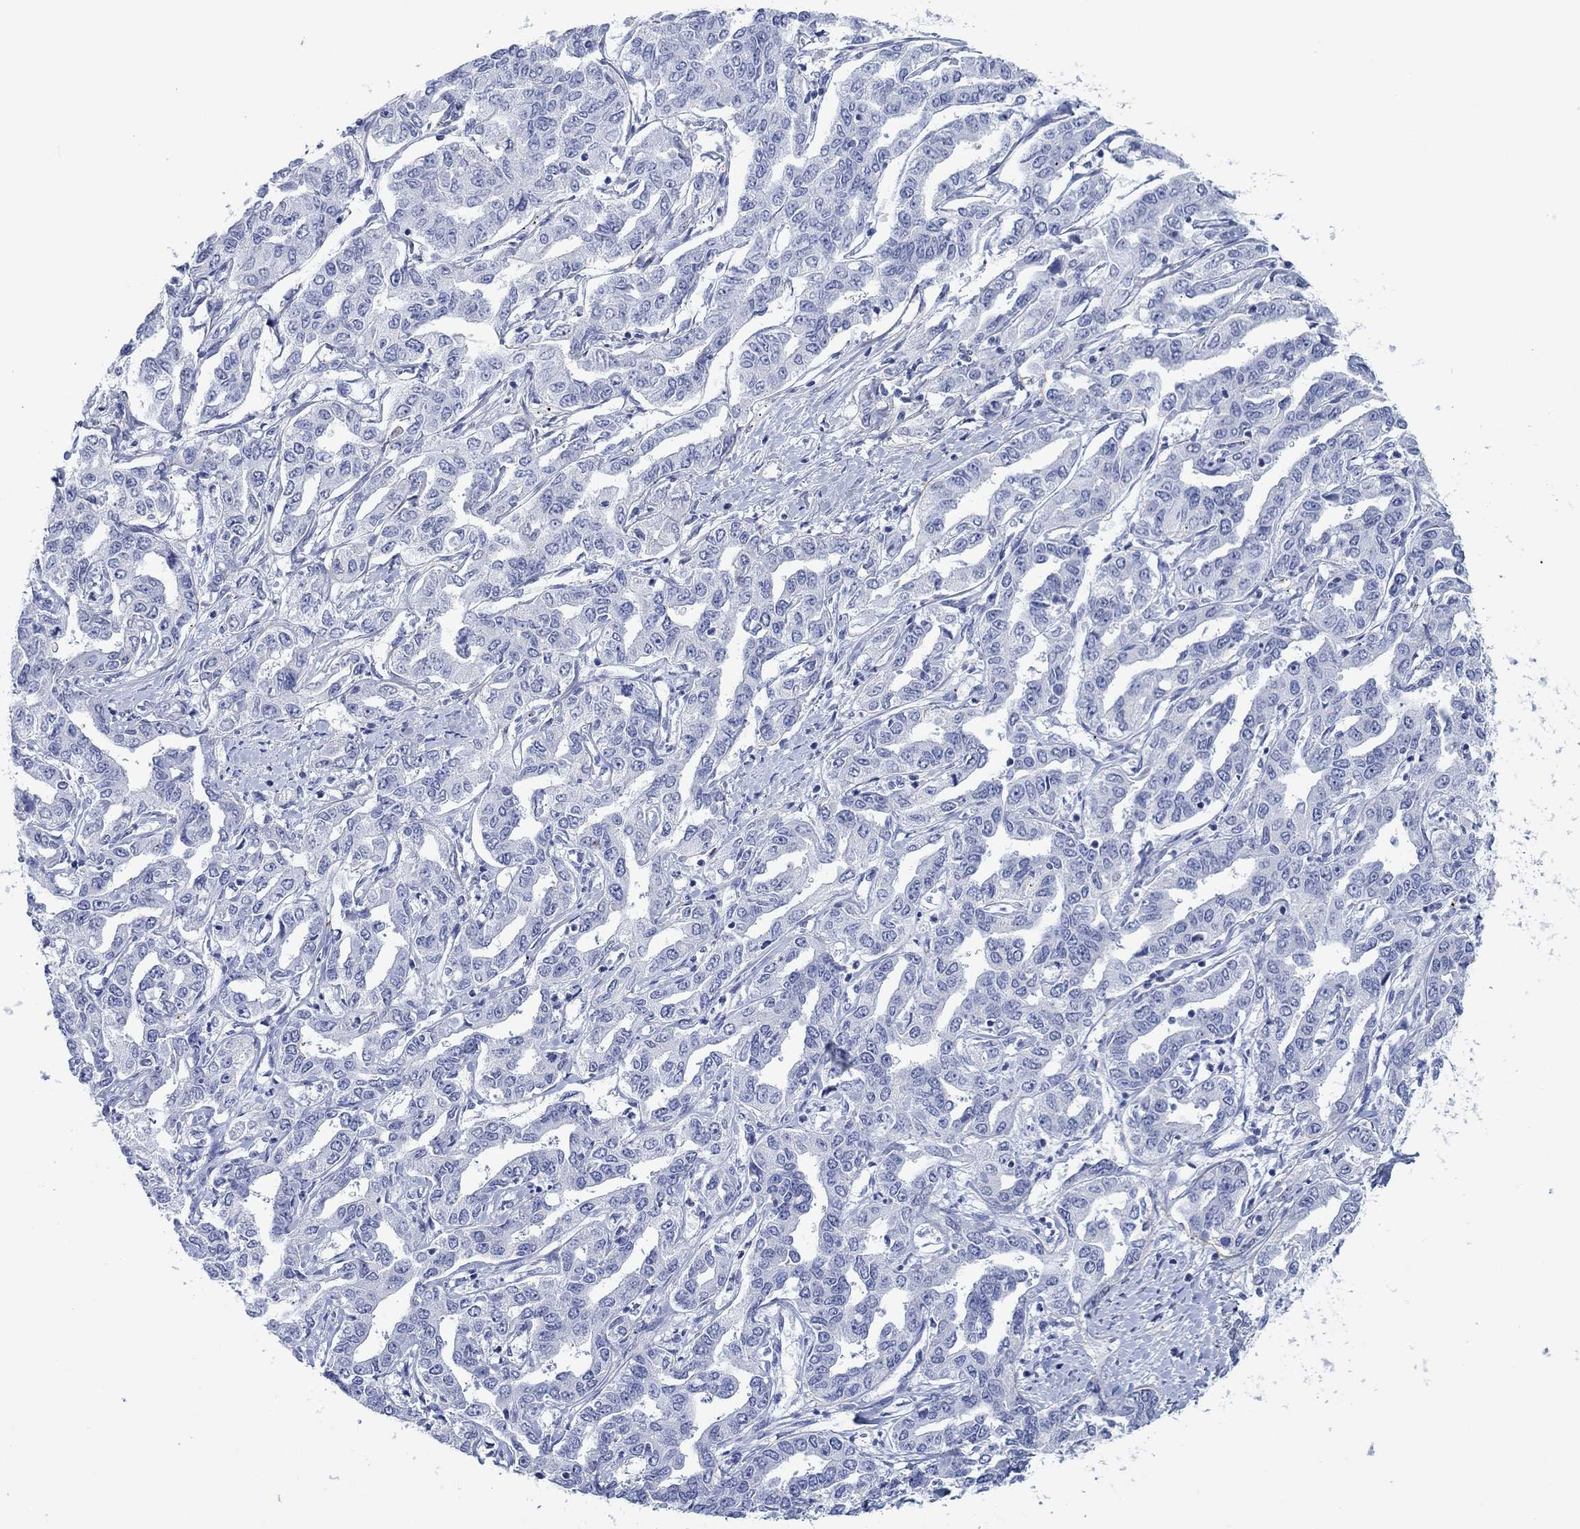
{"staining": {"intensity": "negative", "quantity": "none", "location": "none"}, "tissue": "liver cancer", "cell_type": "Tumor cells", "image_type": "cancer", "snomed": [{"axis": "morphology", "description": "Cholangiocarcinoma"}, {"axis": "topography", "description": "Liver"}], "caption": "Immunohistochemical staining of human liver cholangiocarcinoma demonstrates no significant positivity in tumor cells.", "gene": "PDYN", "patient": {"sex": "male", "age": 59}}